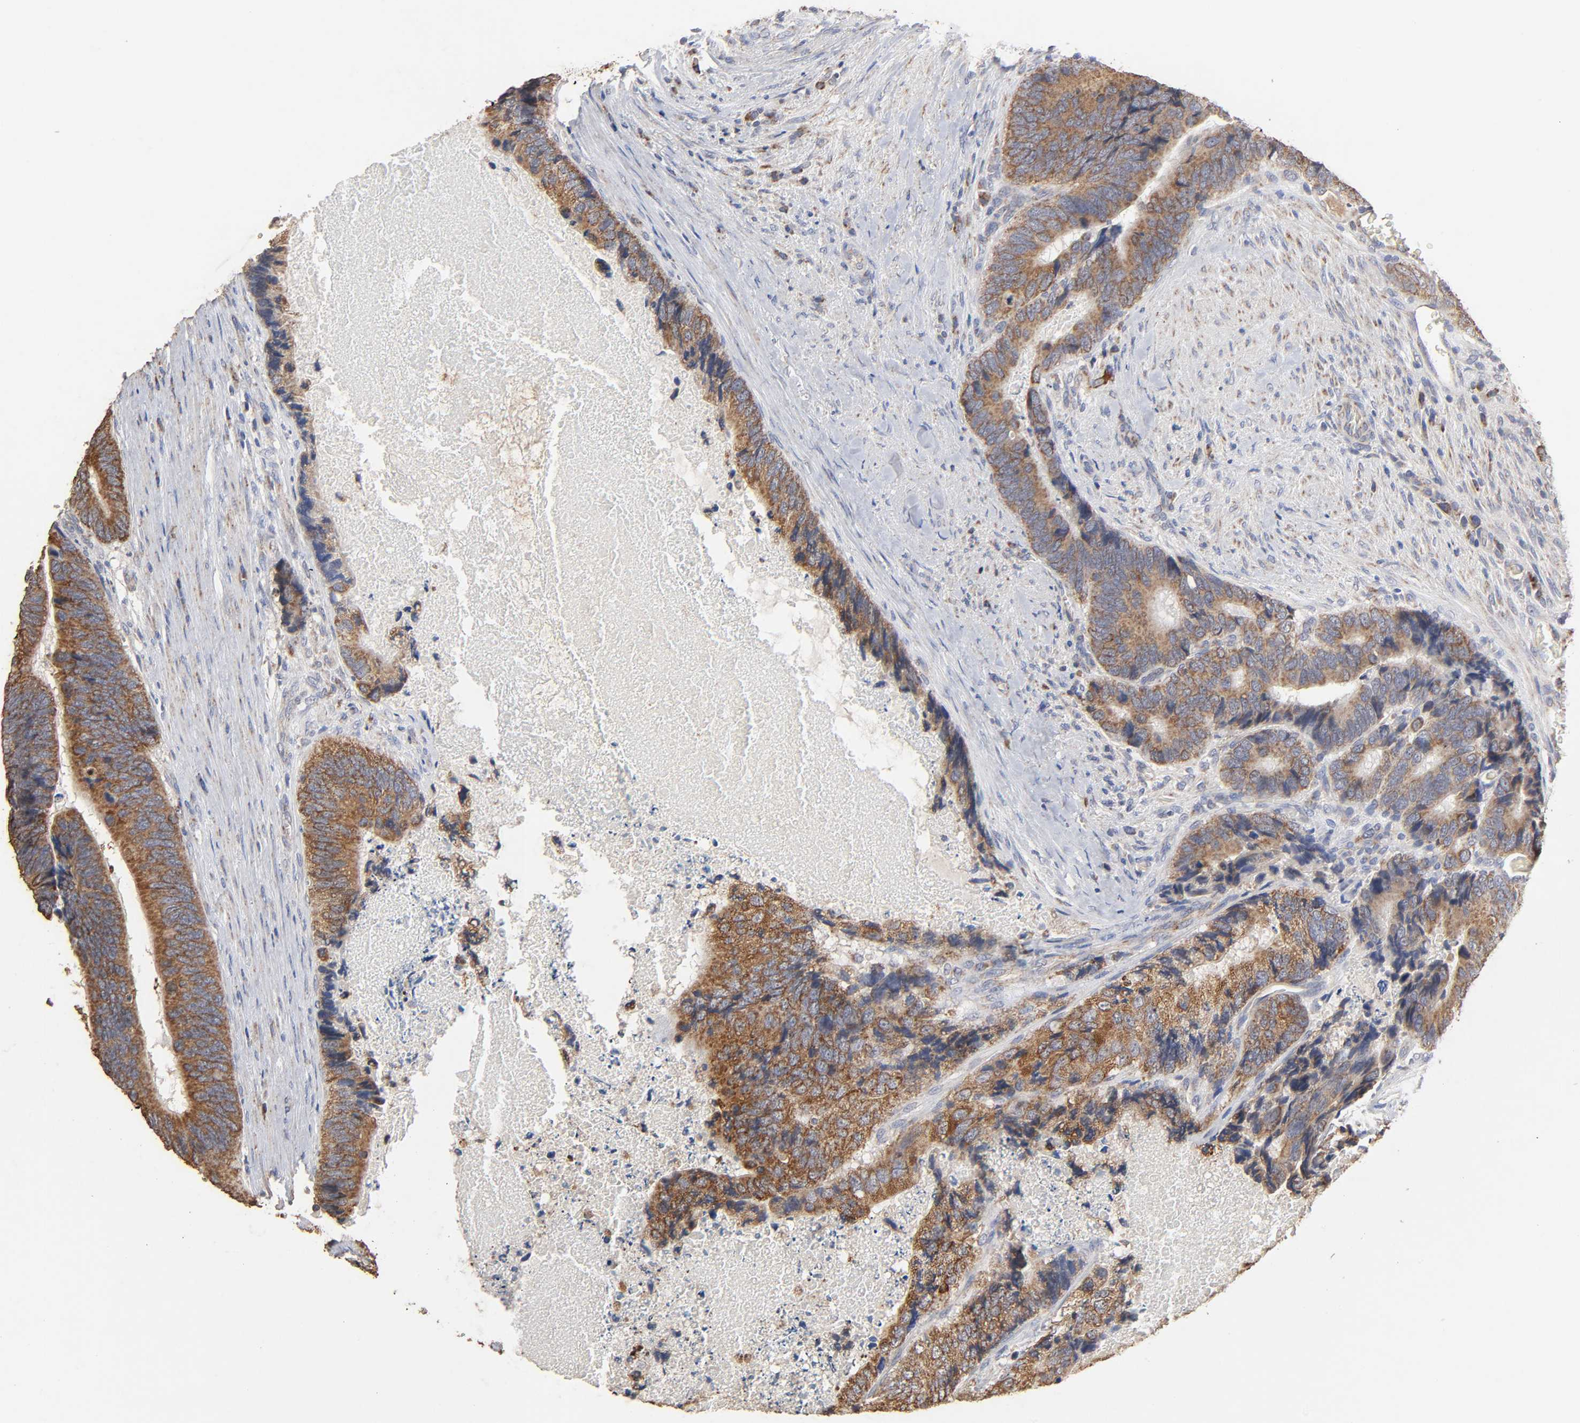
{"staining": {"intensity": "strong", "quantity": ">75%", "location": "cytoplasmic/membranous"}, "tissue": "colorectal cancer", "cell_type": "Tumor cells", "image_type": "cancer", "snomed": [{"axis": "morphology", "description": "Adenocarcinoma, NOS"}, {"axis": "topography", "description": "Colon"}], "caption": "Strong cytoplasmic/membranous positivity for a protein is present in approximately >75% of tumor cells of colorectal cancer using immunohistochemistry.", "gene": "CYCS", "patient": {"sex": "male", "age": 72}}